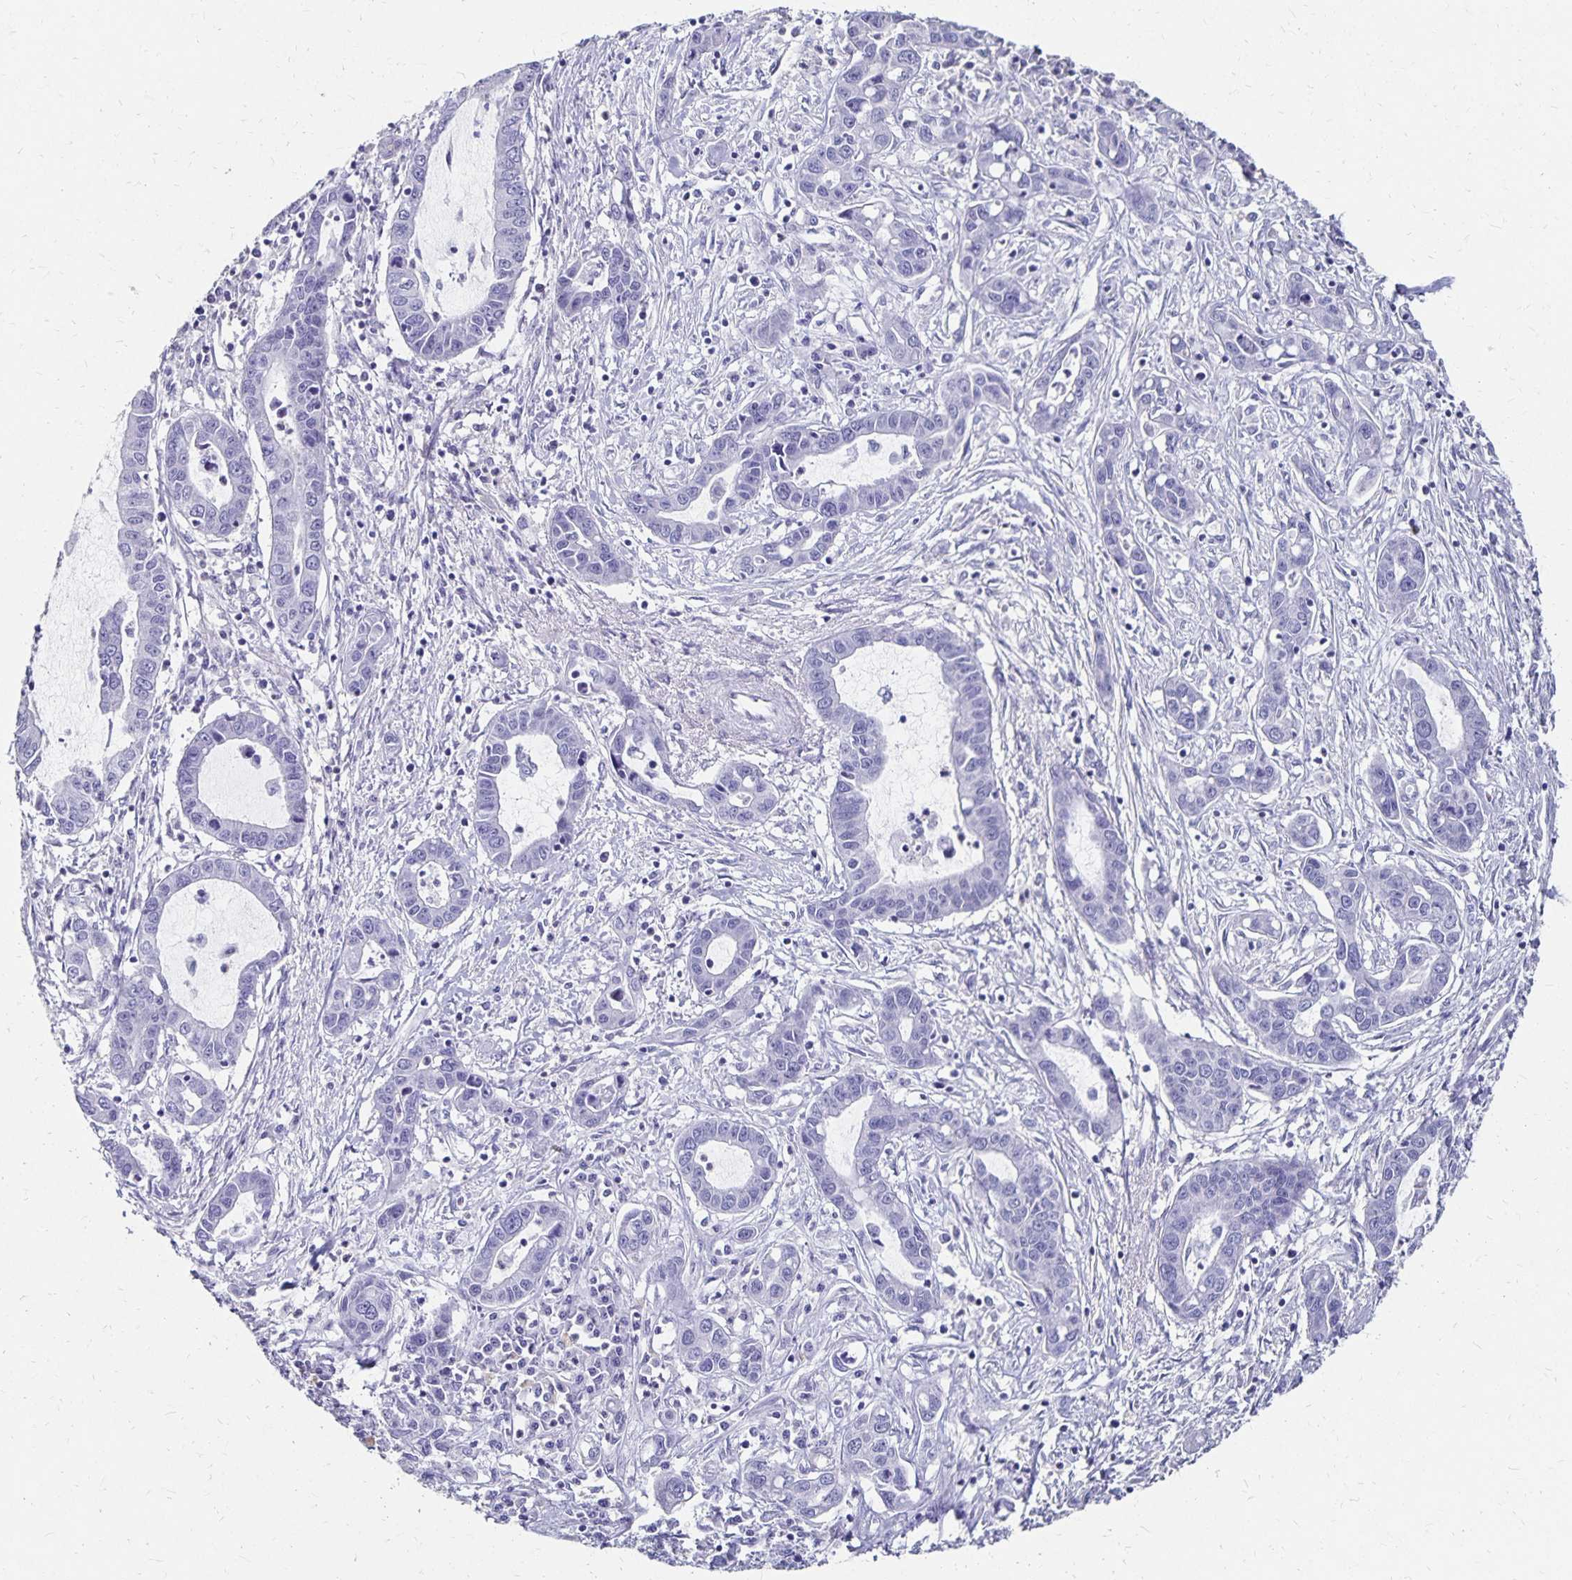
{"staining": {"intensity": "negative", "quantity": "none", "location": "none"}, "tissue": "liver cancer", "cell_type": "Tumor cells", "image_type": "cancer", "snomed": [{"axis": "morphology", "description": "Cholangiocarcinoma"}, {"axis": "topography", "description": "Liver"}], "caption": "This is a image of IHC staining of liver cancer, which shows no staining in tumor cells.", "gene": "DYNLT4", "patient": {"sex": "male", "age": 58}}